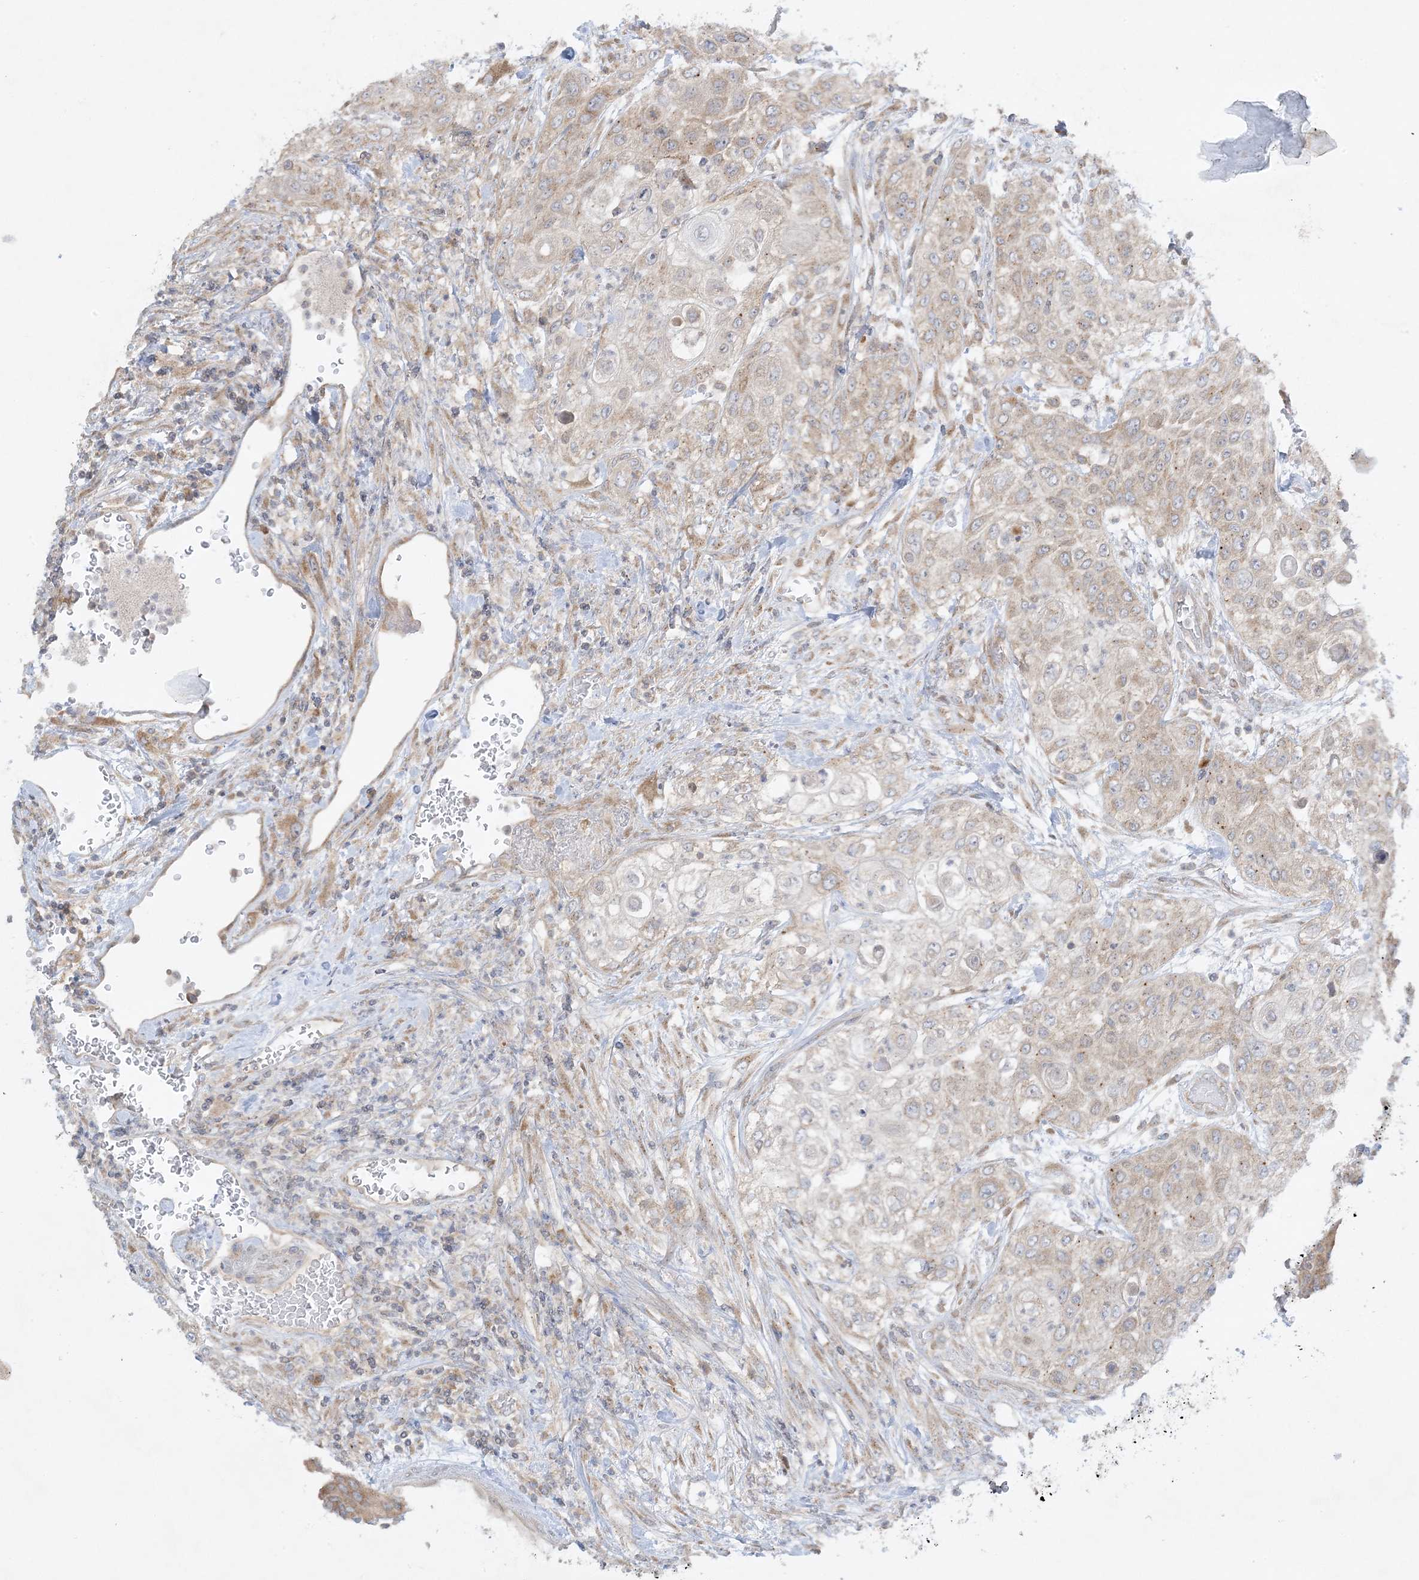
{"staining": {"intensity": "weak", "quantity": "<25%", "location": "cytoplasmic/membranous"}, "tissue": "urothelial cancer", "cell_type": "Tumor cells", "image_type": "cancer", "snomed": [{"axis": "morphology", "description": "Urothelial carcinoma, High grade"}, {"axis": "topography", "description": "Urinary bladder"}], "caption": "This histopathology image is of high-grade urothelial carcinoma stained with immunohistochemistry to label a protein in brown with the nuclei are counter-stained blue. There is no positivity in tumor cells. (DAB (3,3'-diaminobenzidine) immunohistochemistry, high magnification).", "gene": "RPP40", "patient": {"sex": "female", "age": 79}}